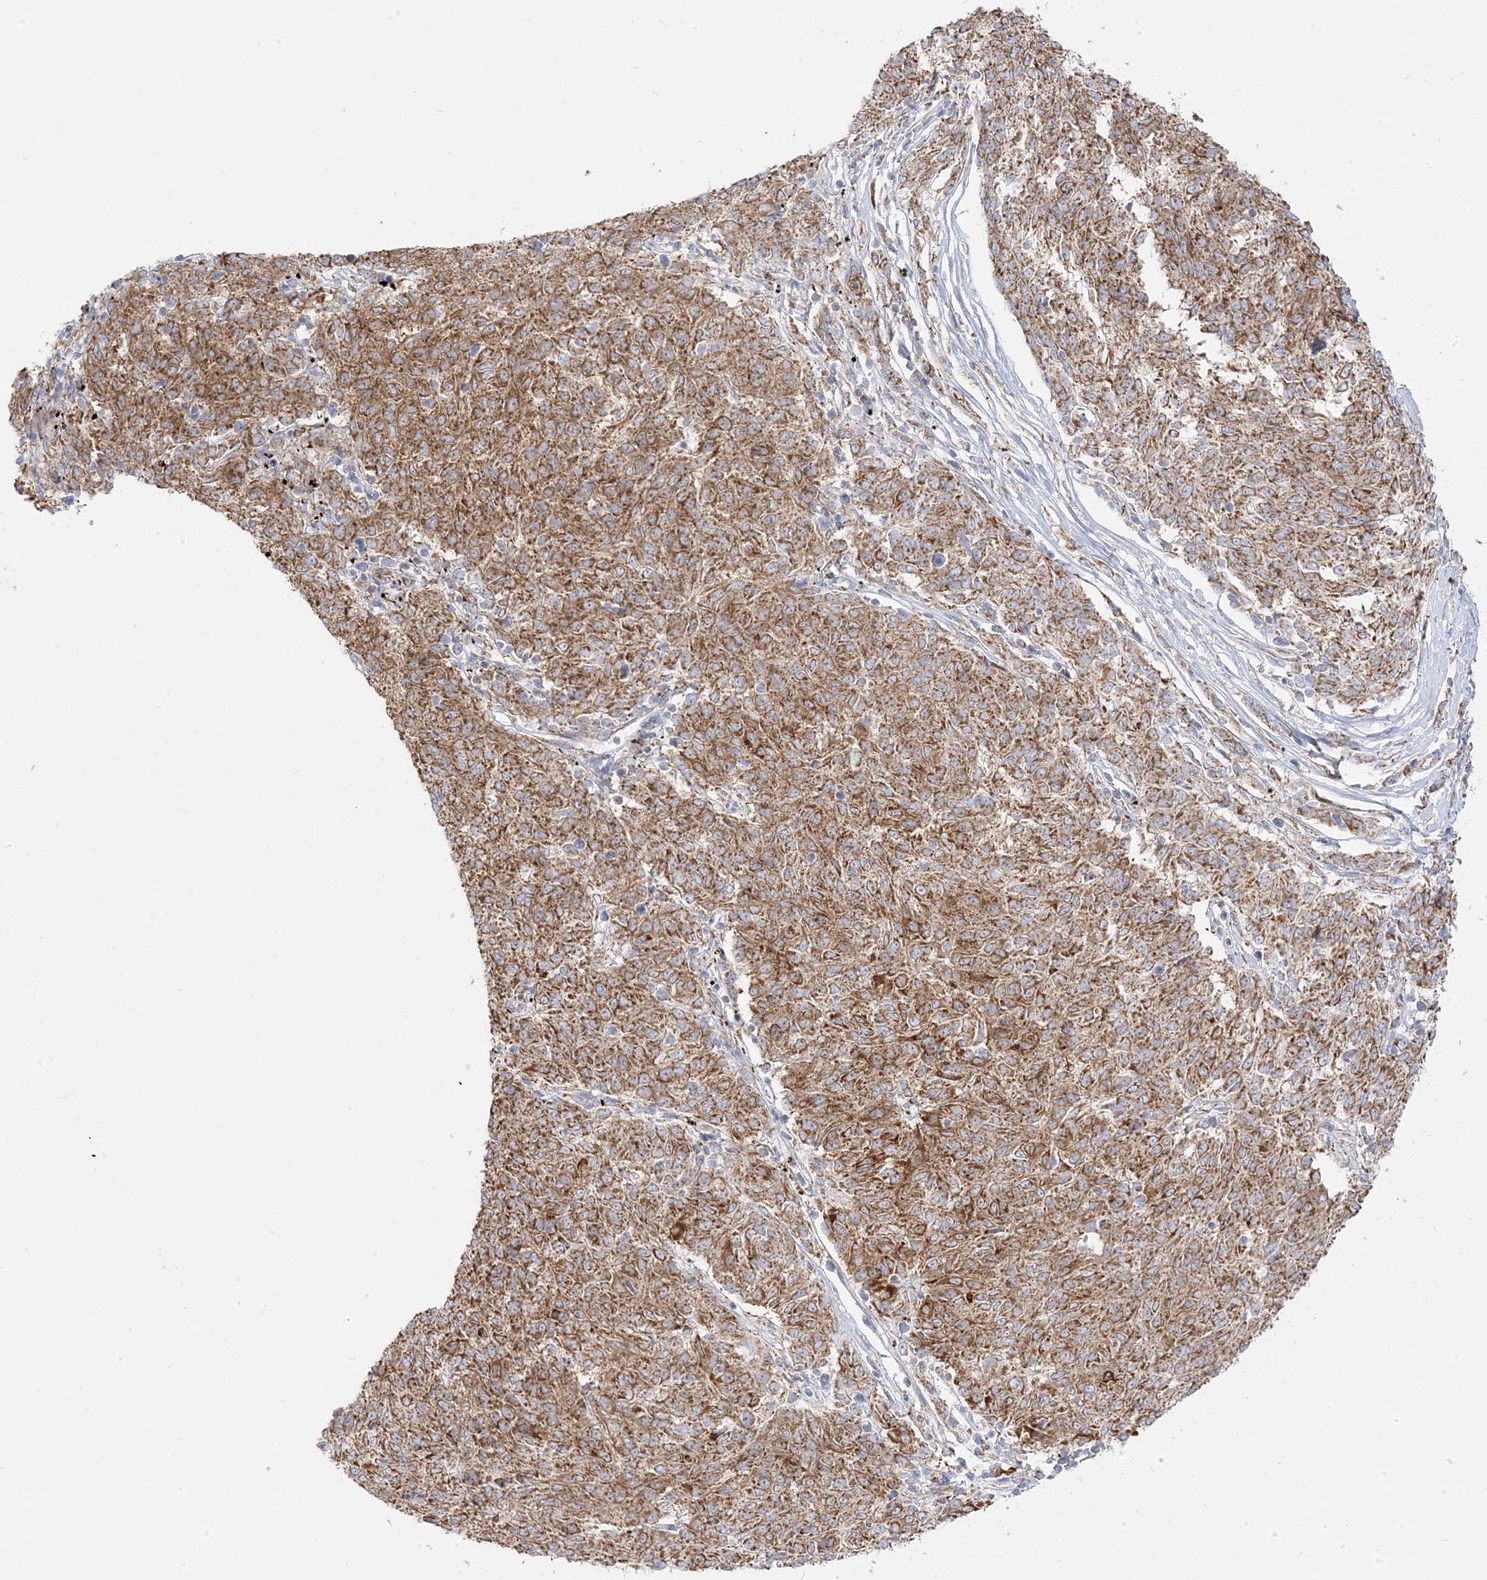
{"staining": {"intensity": "moderate", "quantity": ">75%", "location": "cytoplasmic/membranous"}, "tissue": "melanoma", "cell_type": "Tumor cells", "image_type": "cancer", "snomed": [{"axis": "morphology", "description": "Malignant melanoma, NOS"}, {"axis": "topography", "description": "Skin"}], "caption": "Tumor cells display medium levels of moderate cytoplasmic/membranous expression in about >75% of cells in melanoma. (DAB IHC, brown staining for protein, blue staining for nuclei).", "gene": "PCCB", "patient": {"sex": "female", "age": 72}}